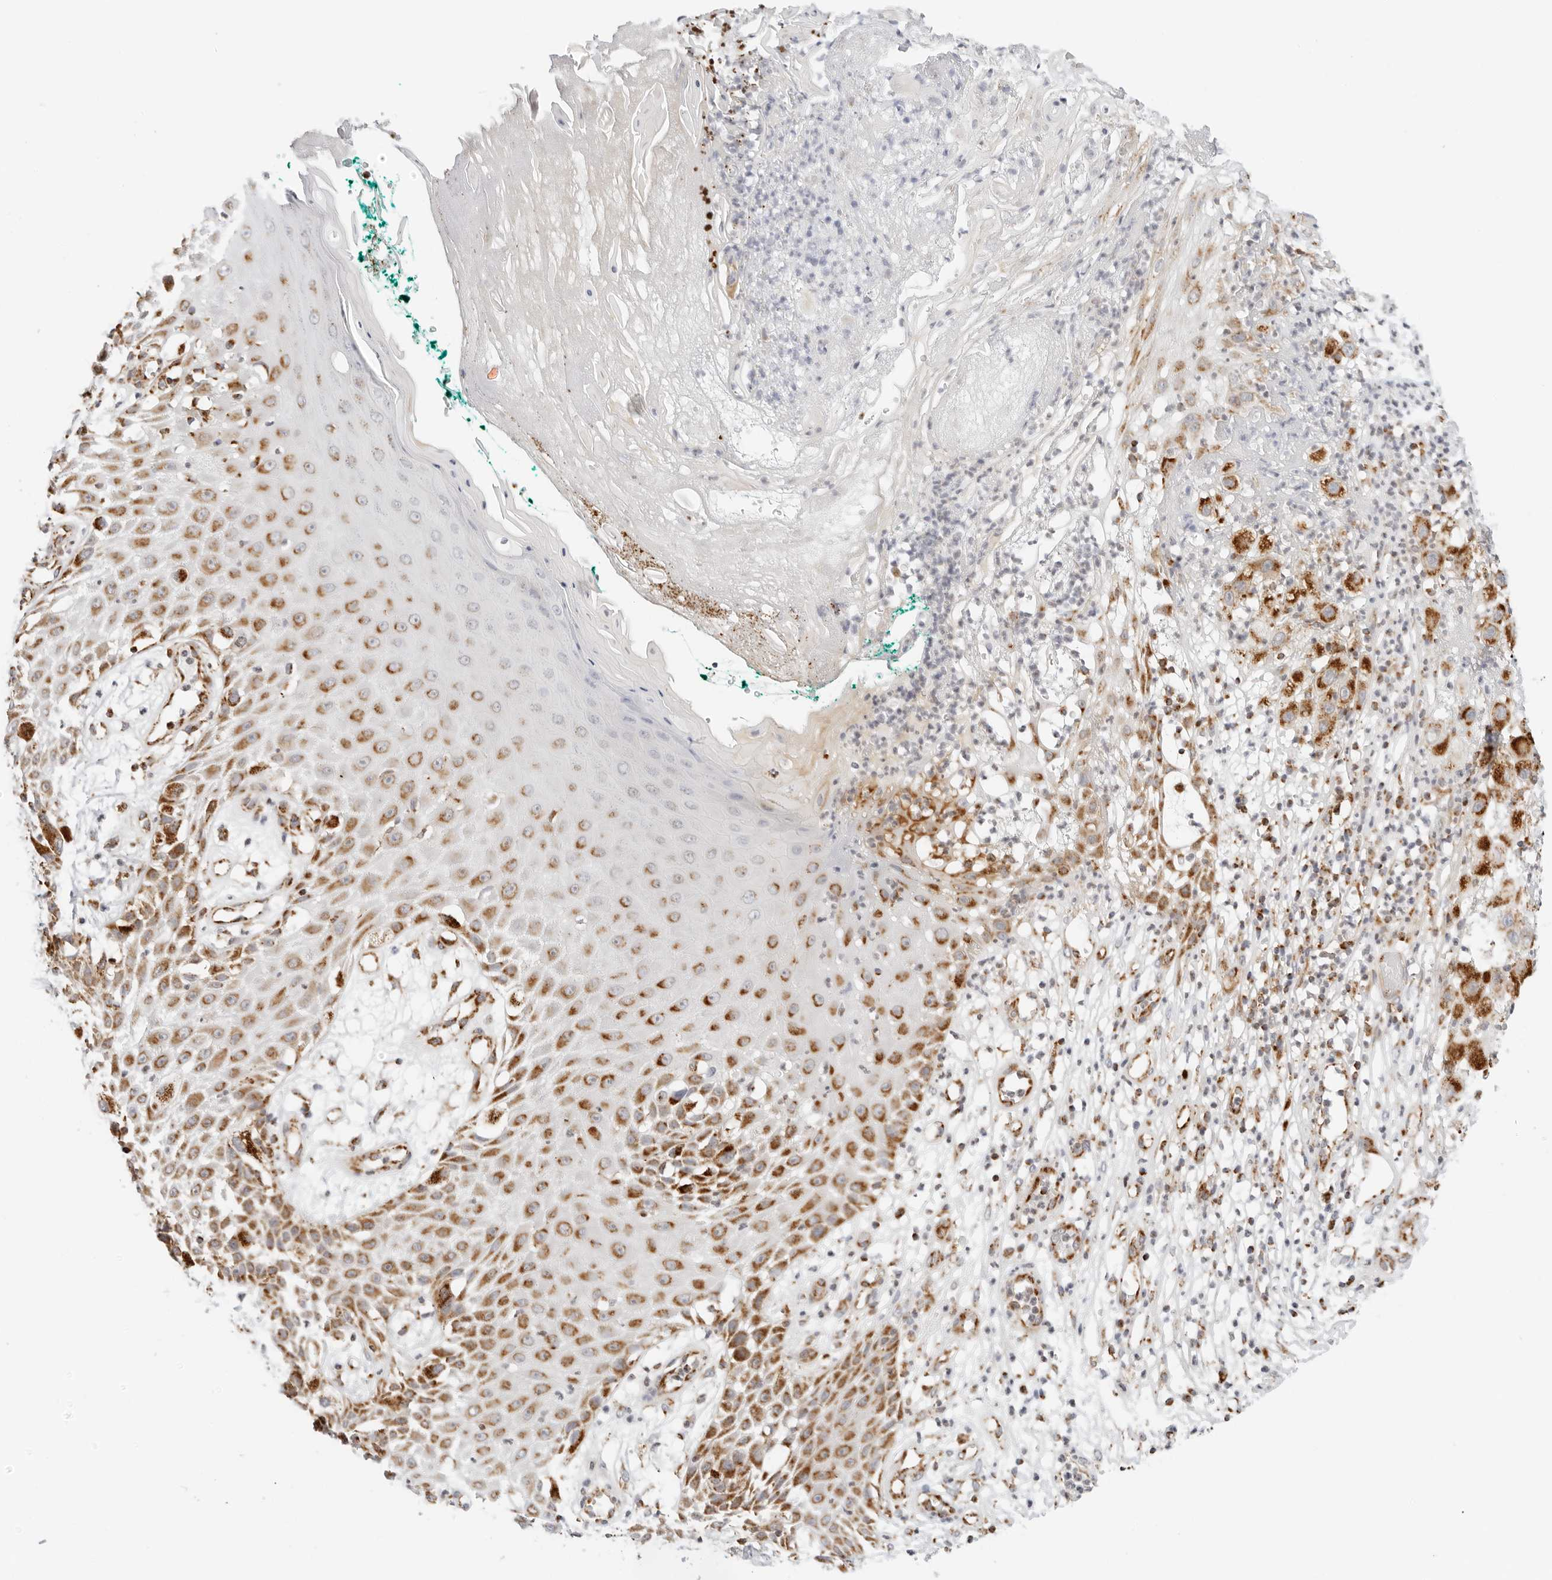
{"staining": {"intensity": "strong", "quantity": "25%-75%", "location": "cytoplasmic/membranous"}, "tissue": "melanoma", "cell_type": "Tumor cells", "image_type": "cancer", "snomed": [{"axis": "morphology", "description": "Malignant melanoma, NOS"}, {"axis": "topography", "description": "Skin"}], "caption": "The micrograph exhibits immunohistochemical staining of melanoma. There is strong cytoplasmic/membranous positivity is appreciated in about 25%-75% of tumor cells.", "gene": "RC3H1", "patient": {"sex": "female", "age": 81}}